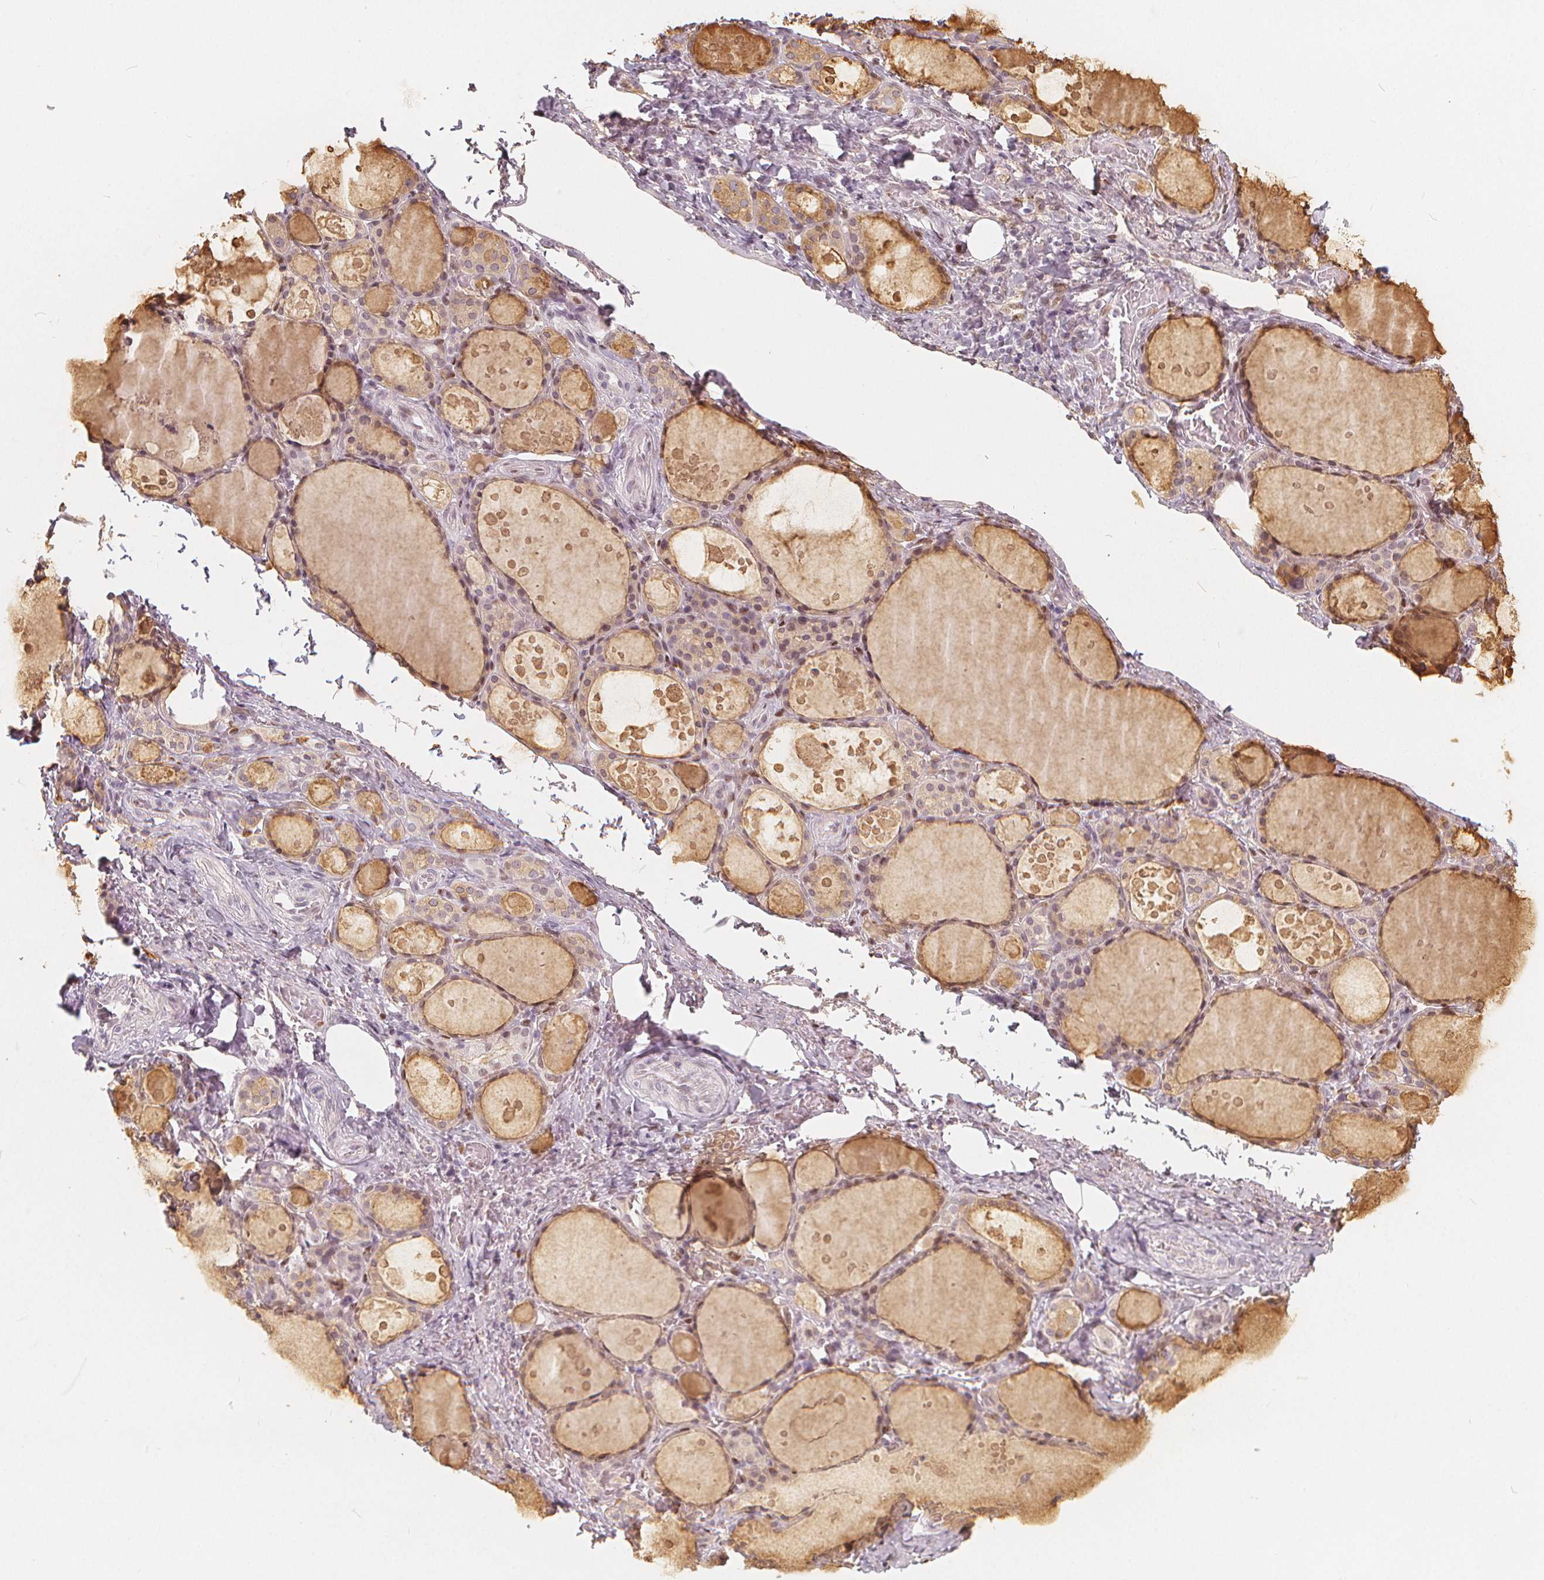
{"staining": {"intensity": "moderate", "quantity": ">75%", "location": "cytoplasmic/membranous,nuclear"}, "tissue": "thyroid gland", "cell_type": "Glandular cells", "image_type": "normal", "snomed": [{"axis": "morphology", "description": "Normal tissue, NOS"}, {"axis": "topography", "description": "Thyroid gland"}], "caption": "A high-resolution image shows immunohistochemistry staining of benign thyroid gland, which displays moderate cytoplasmic/membranous,nuclear expression in approximately >75% of glandular cells.", "gene": "DRC3", "patient": {"sex": "male", "age": 68}}